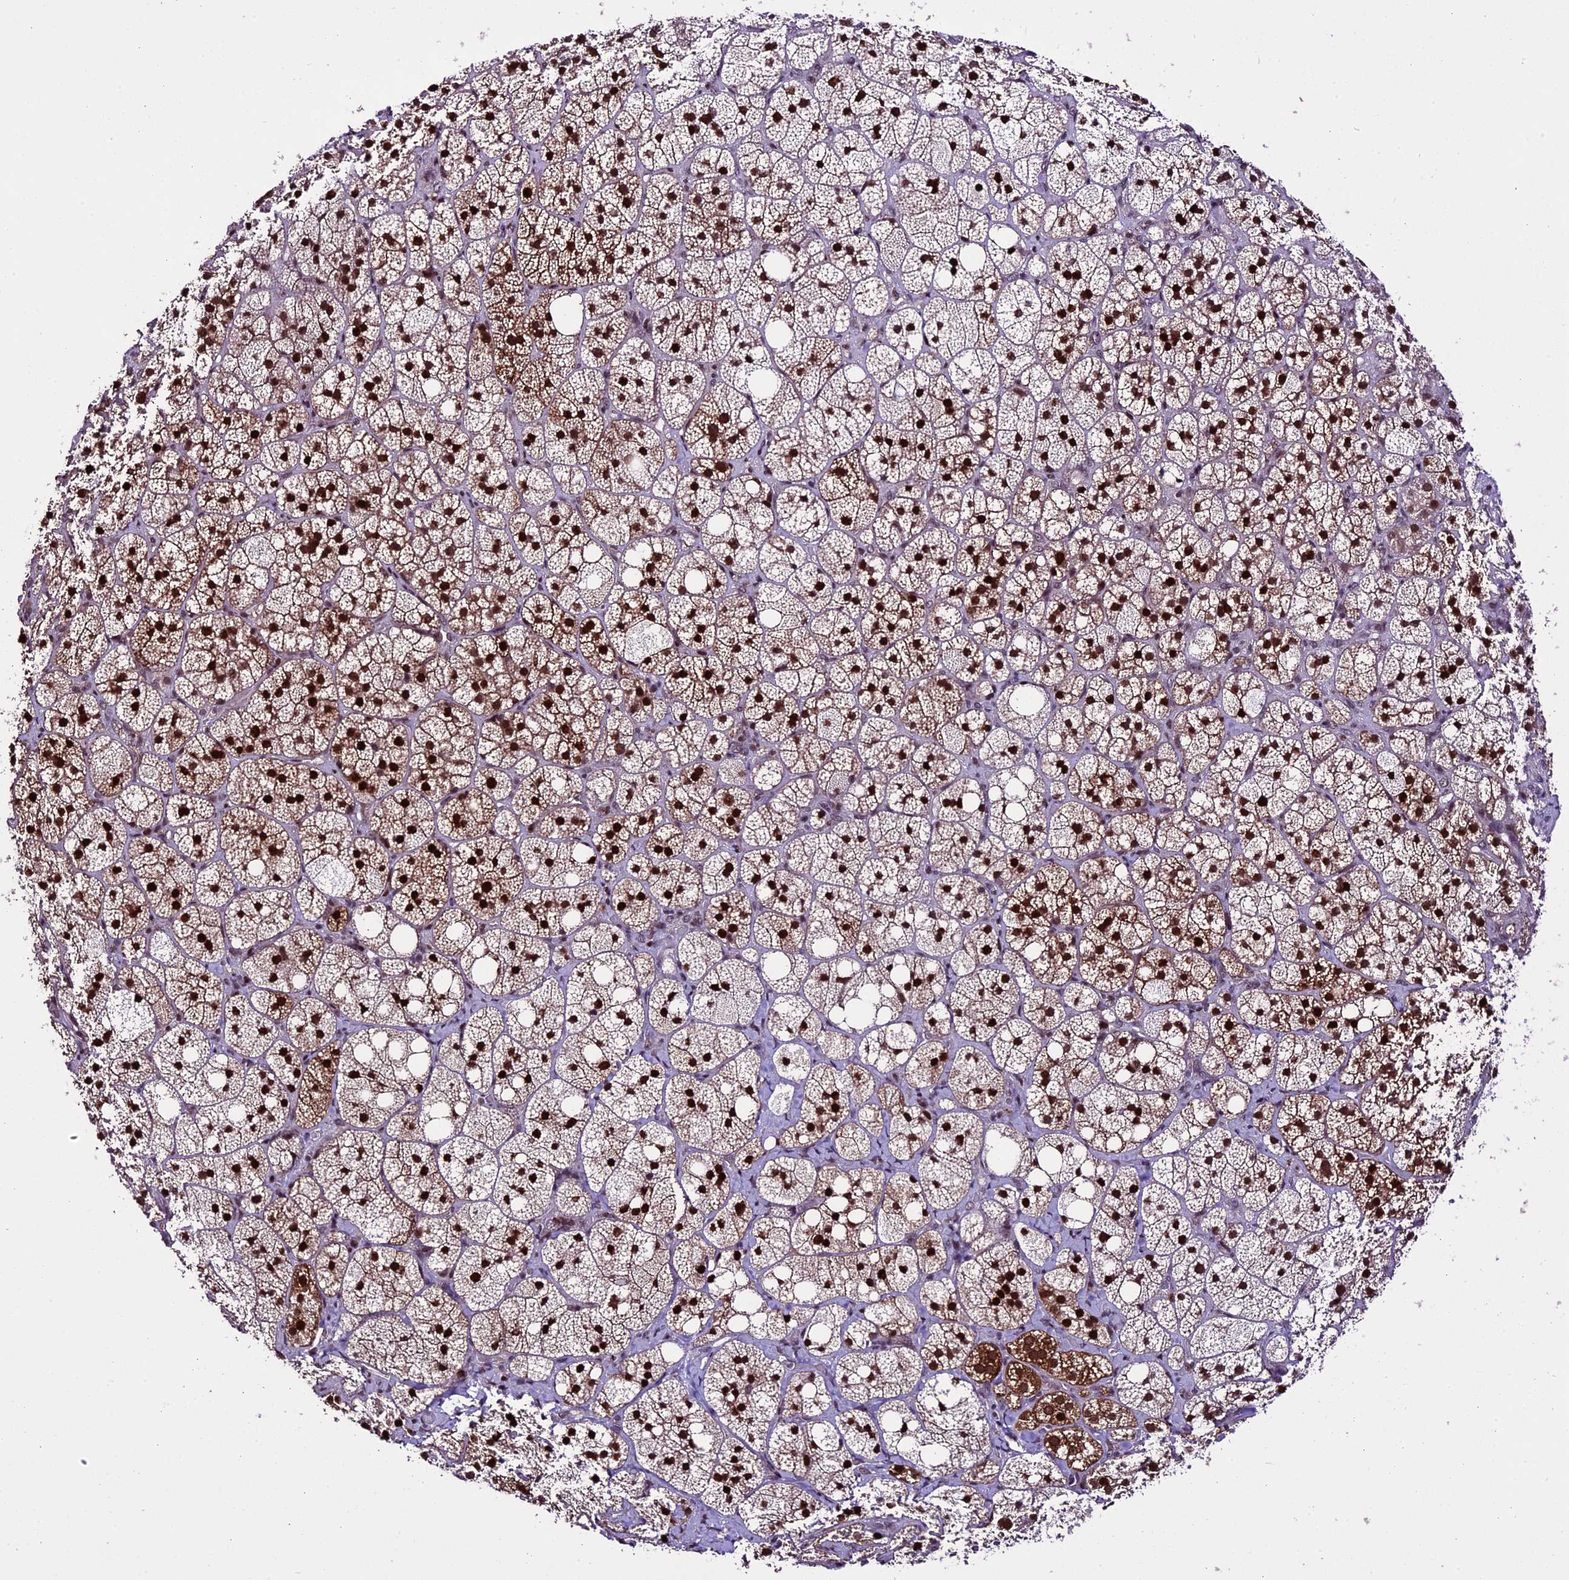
{"staining": {"intensity": "strong", "quantity": ">75%", "location": "nuclear"}, "tissue": "adrenal gland", "cell_type": "Glandular cells", "image_type": "normal", "snomed": [{"axis": "morphology", "description": "Normal tissue, NOS"}, {"axis": "topography", "description": "Adrenal gland"}], "caption": "Protein expression analysis of unremarkable adrenal gland shows strong nuclear staining in approximately >75% of glandular cells. (DAB (3,3'-diaminobenzidine) IHC with brightfield microscopy, high magnification).", "gene": "TCP11L2", "patient": {"sex": "male", "age": 61}}